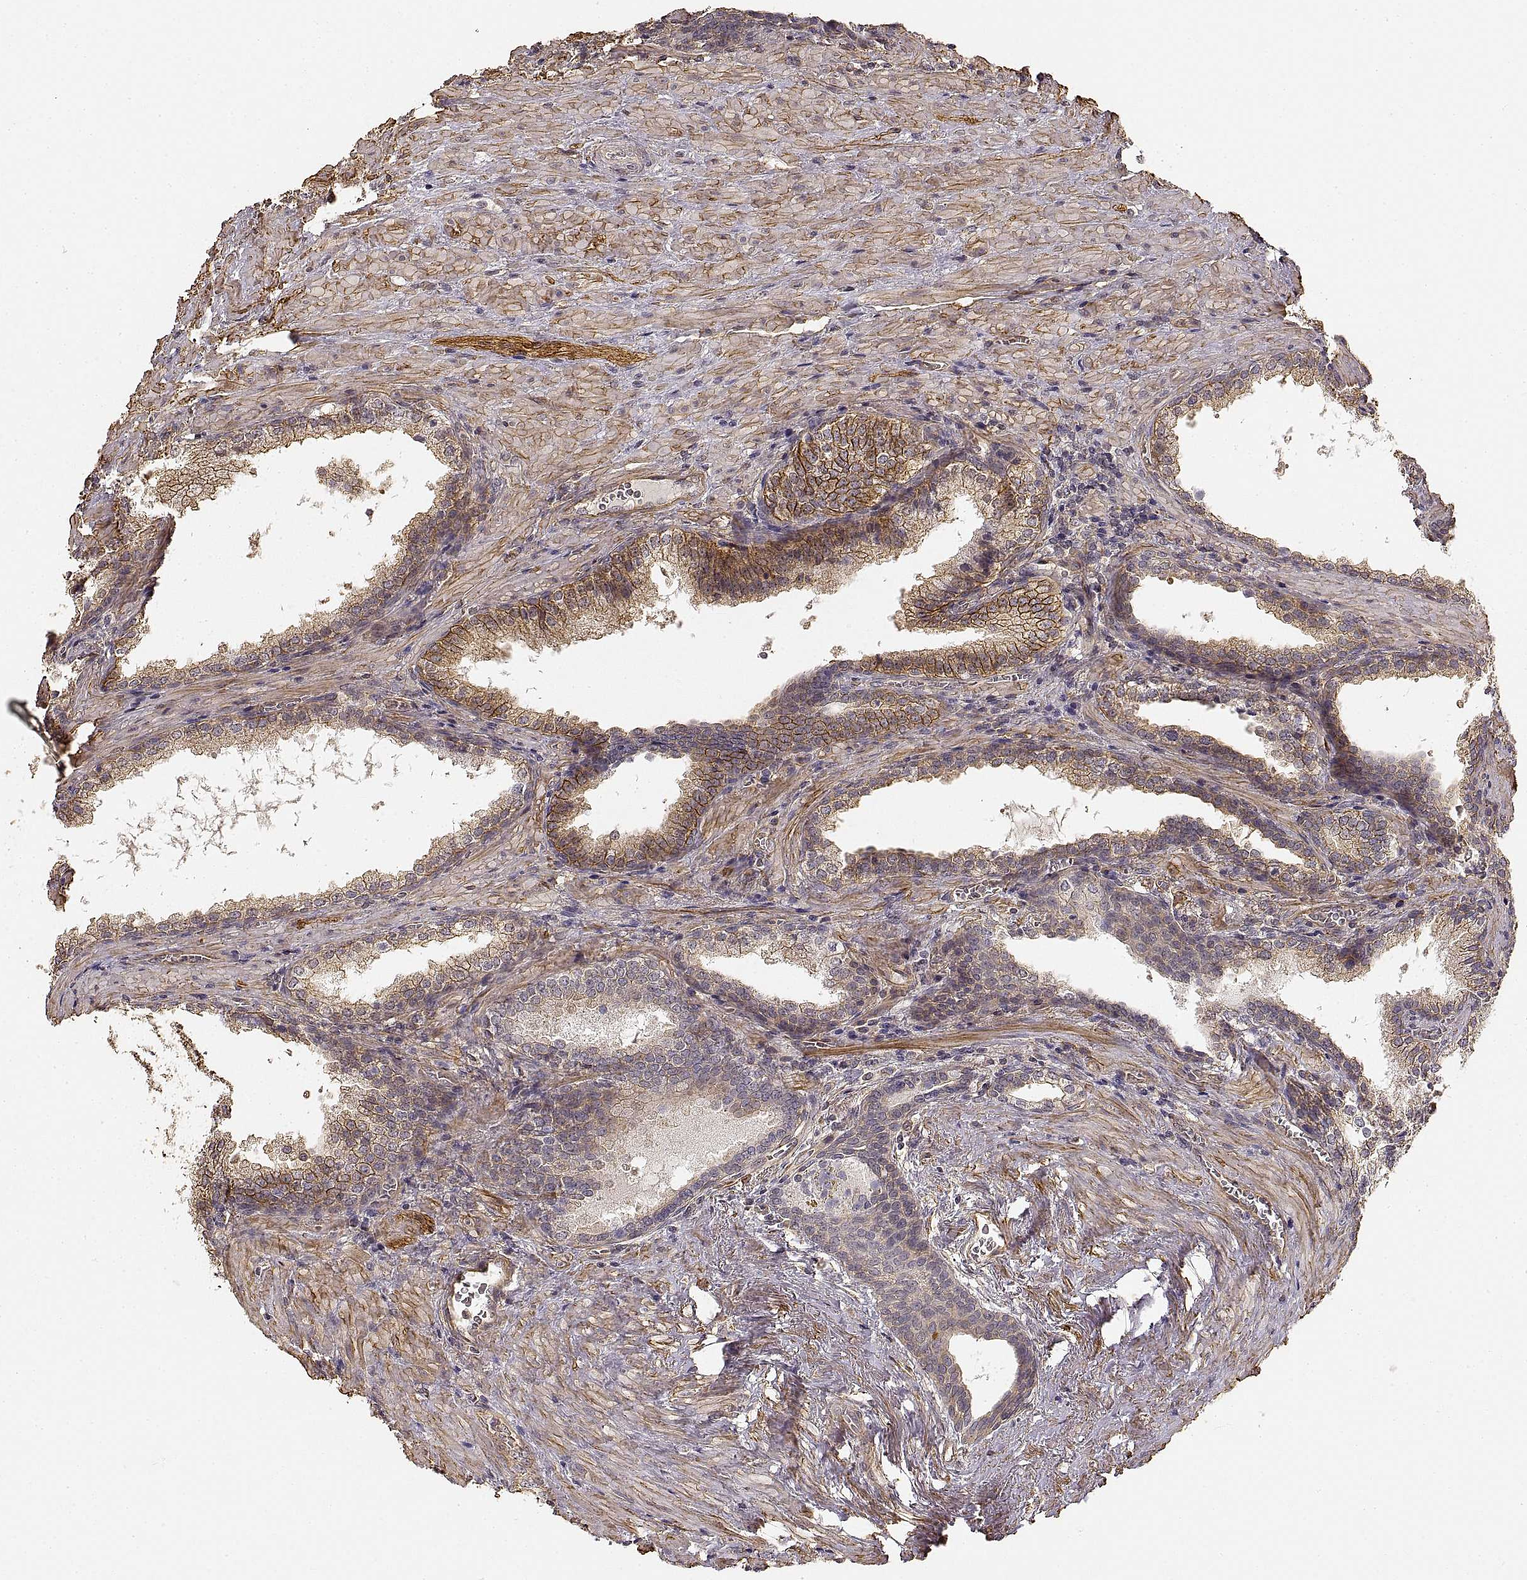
{"staining": {"intensity": "moderate", "quantity": "25%-75%", "location": "cytoplasmic/membranous"}, "tissue": "prostate cancer", "cell_type": "Tumor cells", "image_type": "cancer", "snomed": [{"axis": "morphology", "description": "Adenocarcinoma, NOS"}, {"axis": "topography", "description": "Prostate and seminal vesicle, NOS"}], "caption": "Human prostate cancer (adenocarcinoma) stained with a protein marker reveals moderate staining in tumor cells.", "gene": "LAMA4", "patient": {"sex": "male", "age": 63}}